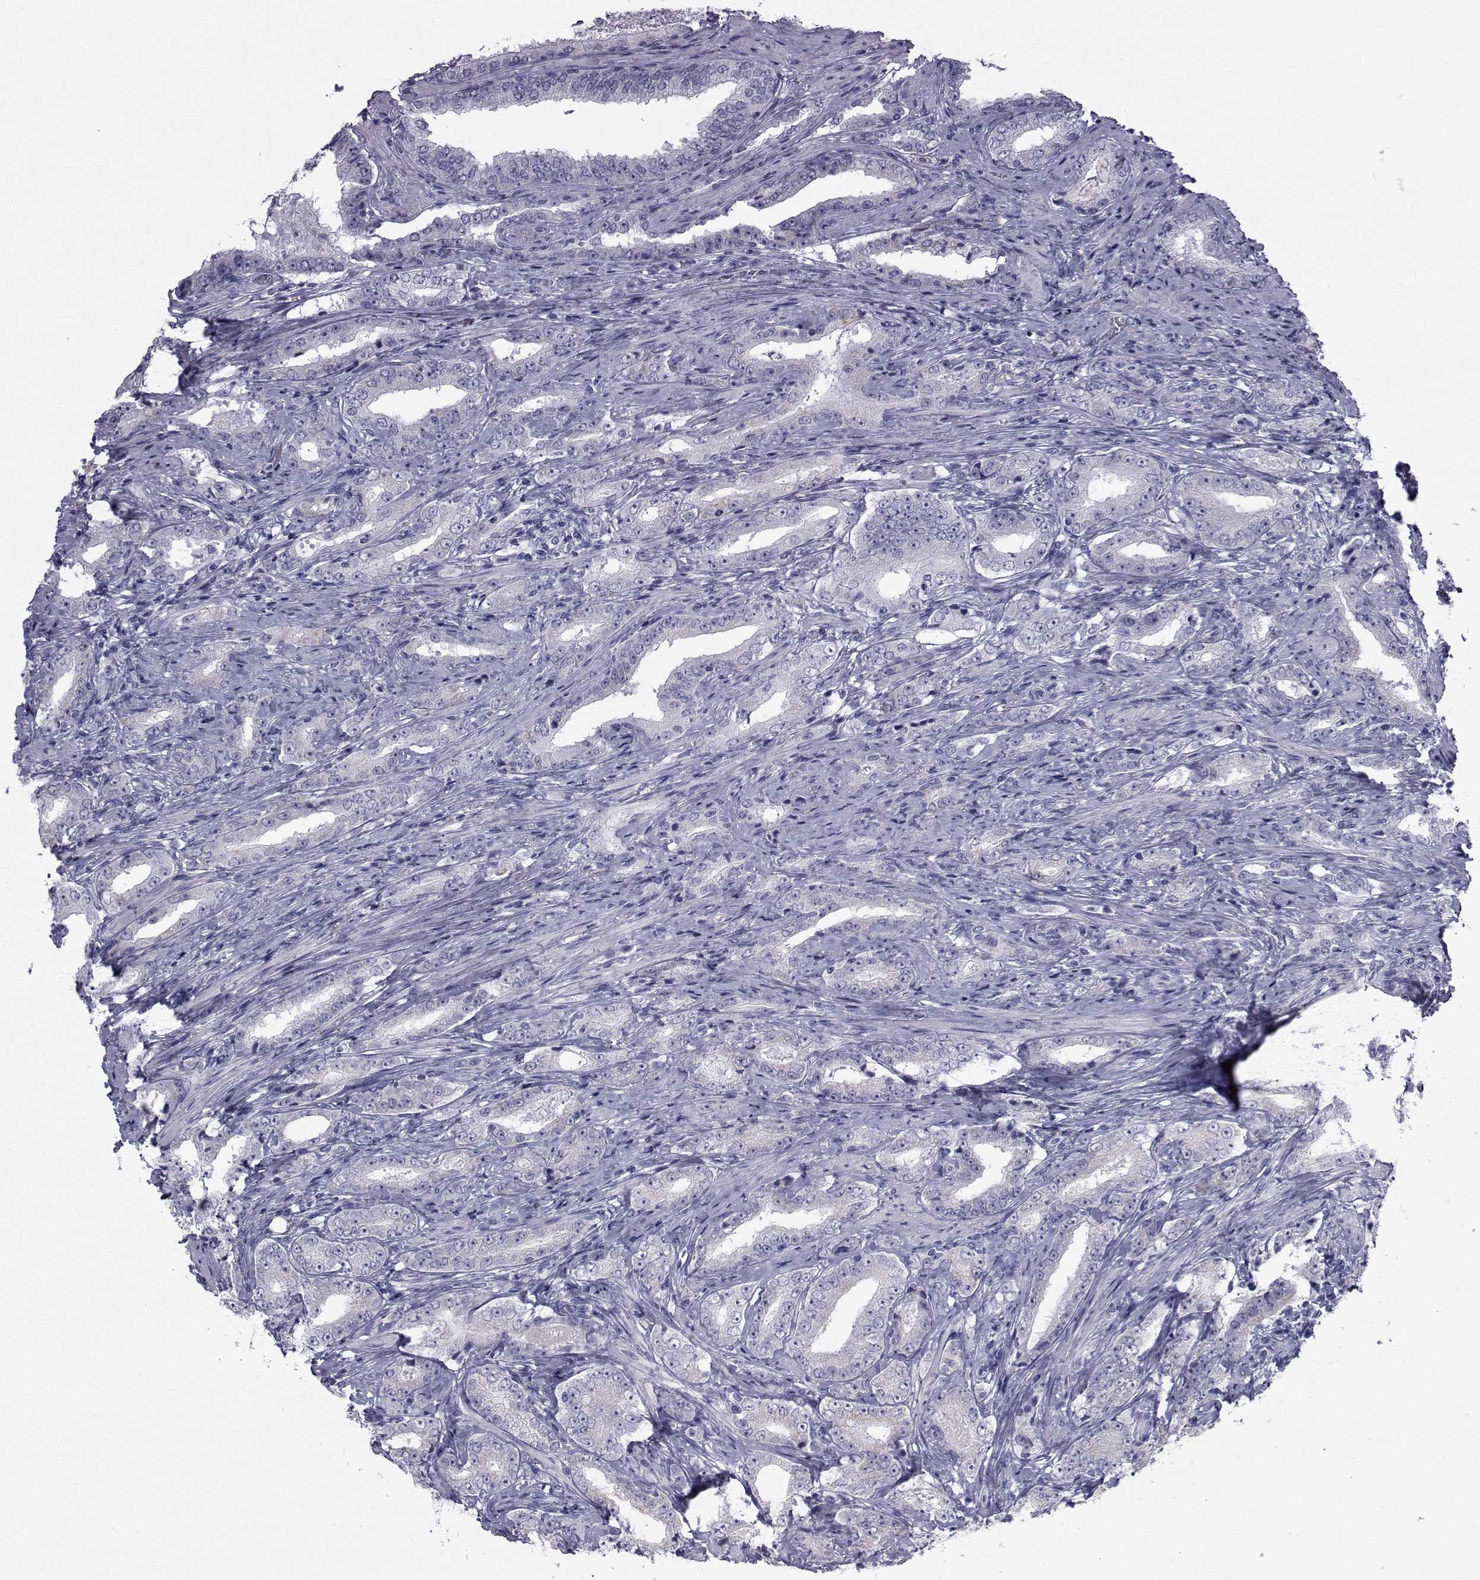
{"staining": {"intensity": "negative", "quantity": "none", "location": "none"}, "tissue": "prostate cancer", "cell_type": "Tumor cells", "image_type": "cancer", "snomed": [{"axis": "morphology", "description": "Adenocarcinoma, Low grade"}, {"axis": "topography", "description": "Prostate and seminal vesicle, NOS"}], "caption": "Immunohistochemistry (IHC) of prostate adenocarcinoma (low-grade) shows no expression in tumor cells. The staining was performed using DAB to visualize the protein expression in brown, while the nuclei were stained in blue with hematoxylin (Magnification: 20x).", "gene": "FDXR", "patient": {"sex": "male", "age": 61}}